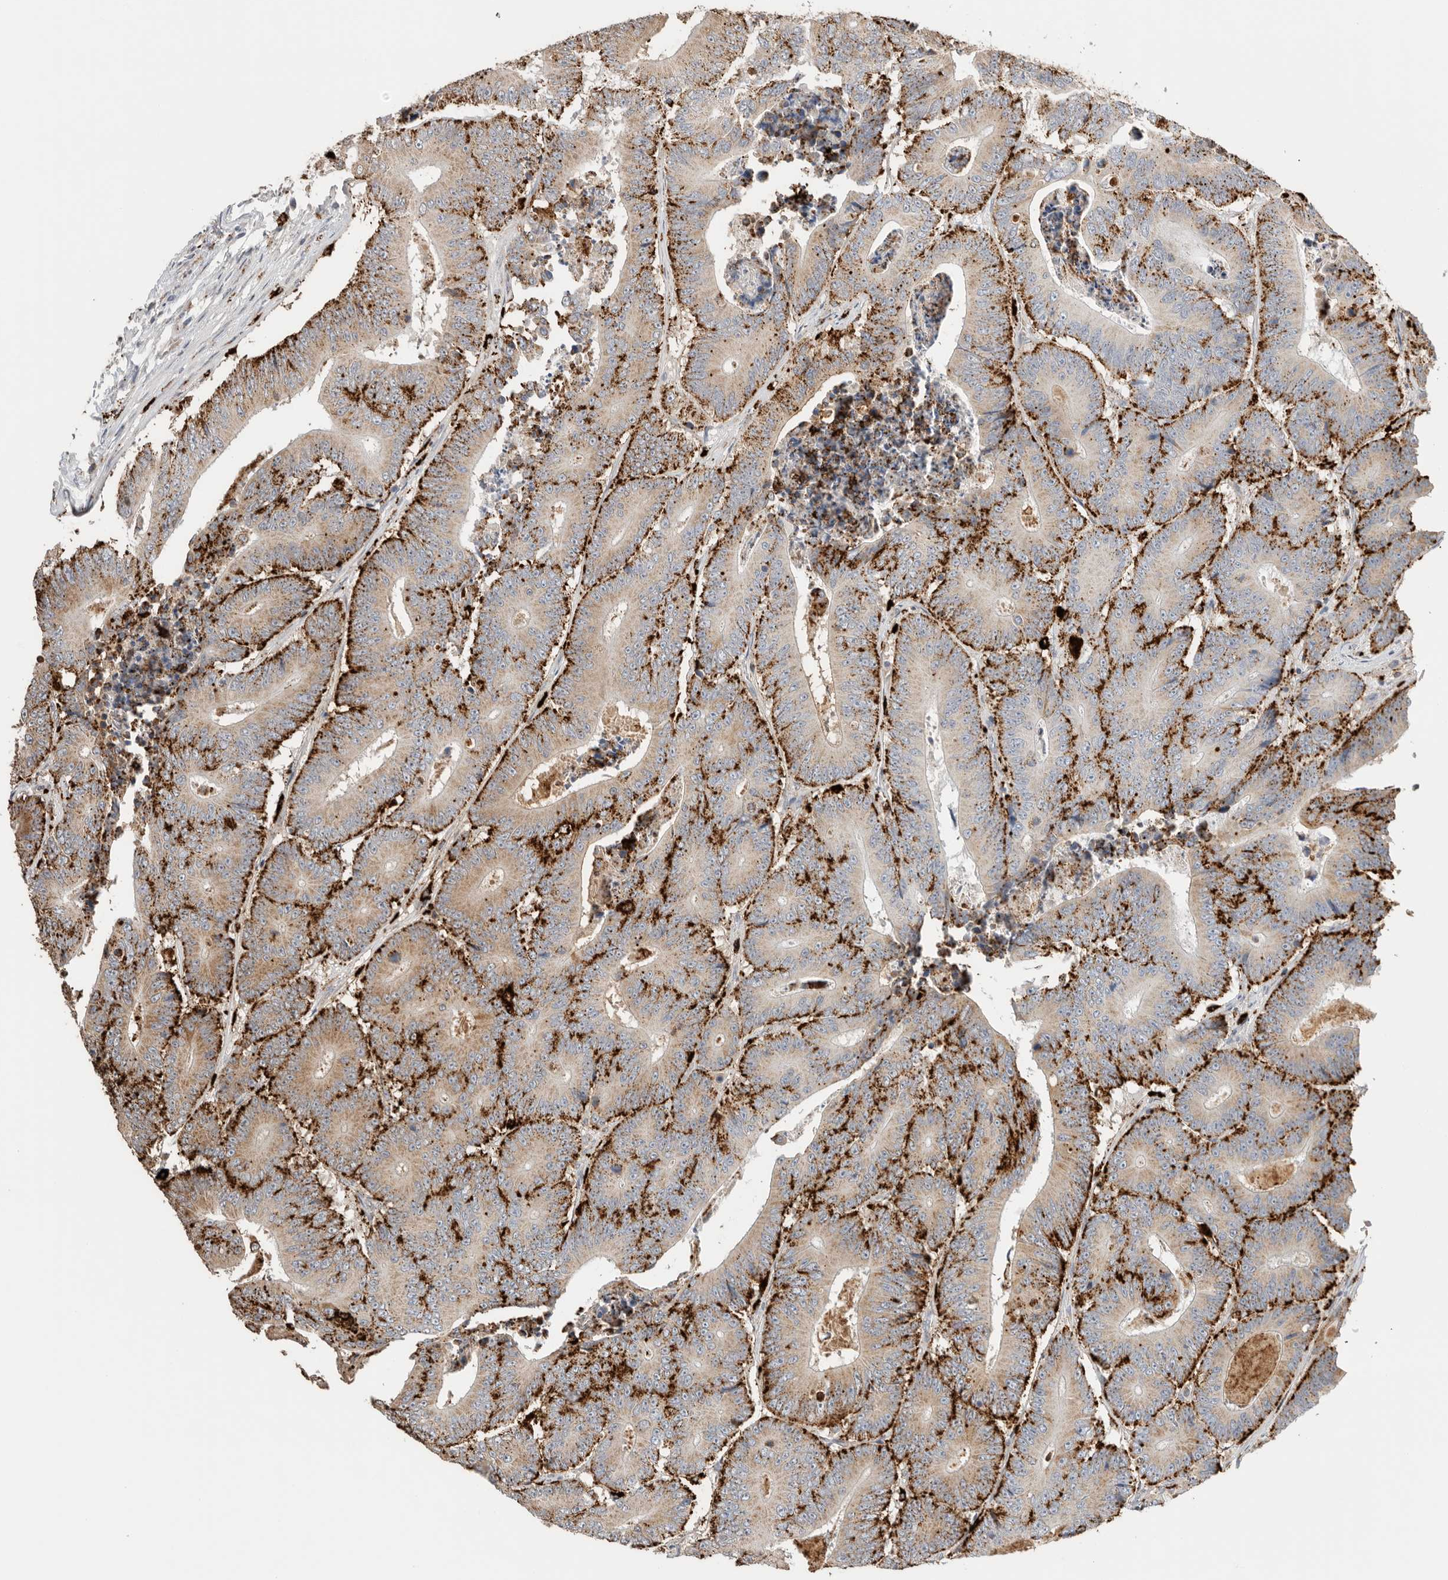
{"staining": {"intensity": "strong", "quantity": ">75%", "location": "cytoplasmic/membranous"}, "tissue": "colorectal cancer", "cell_type": "Tumor cells", "image_type": "cancer", "snomed": [{"axis": "morphology", "description": "Adenocarcinoma, NOS"}, {"axis": "topography", "description": "Colon"}], "caption": "Adenocarcinoma (colorectal) was stained to show a protein in brown. There is high levels of strong cytoplasmic/membranous expression in approximately >75% of tumor cells.", "gene": "GGH", "patient": {"sex": "male", "age": 83}}